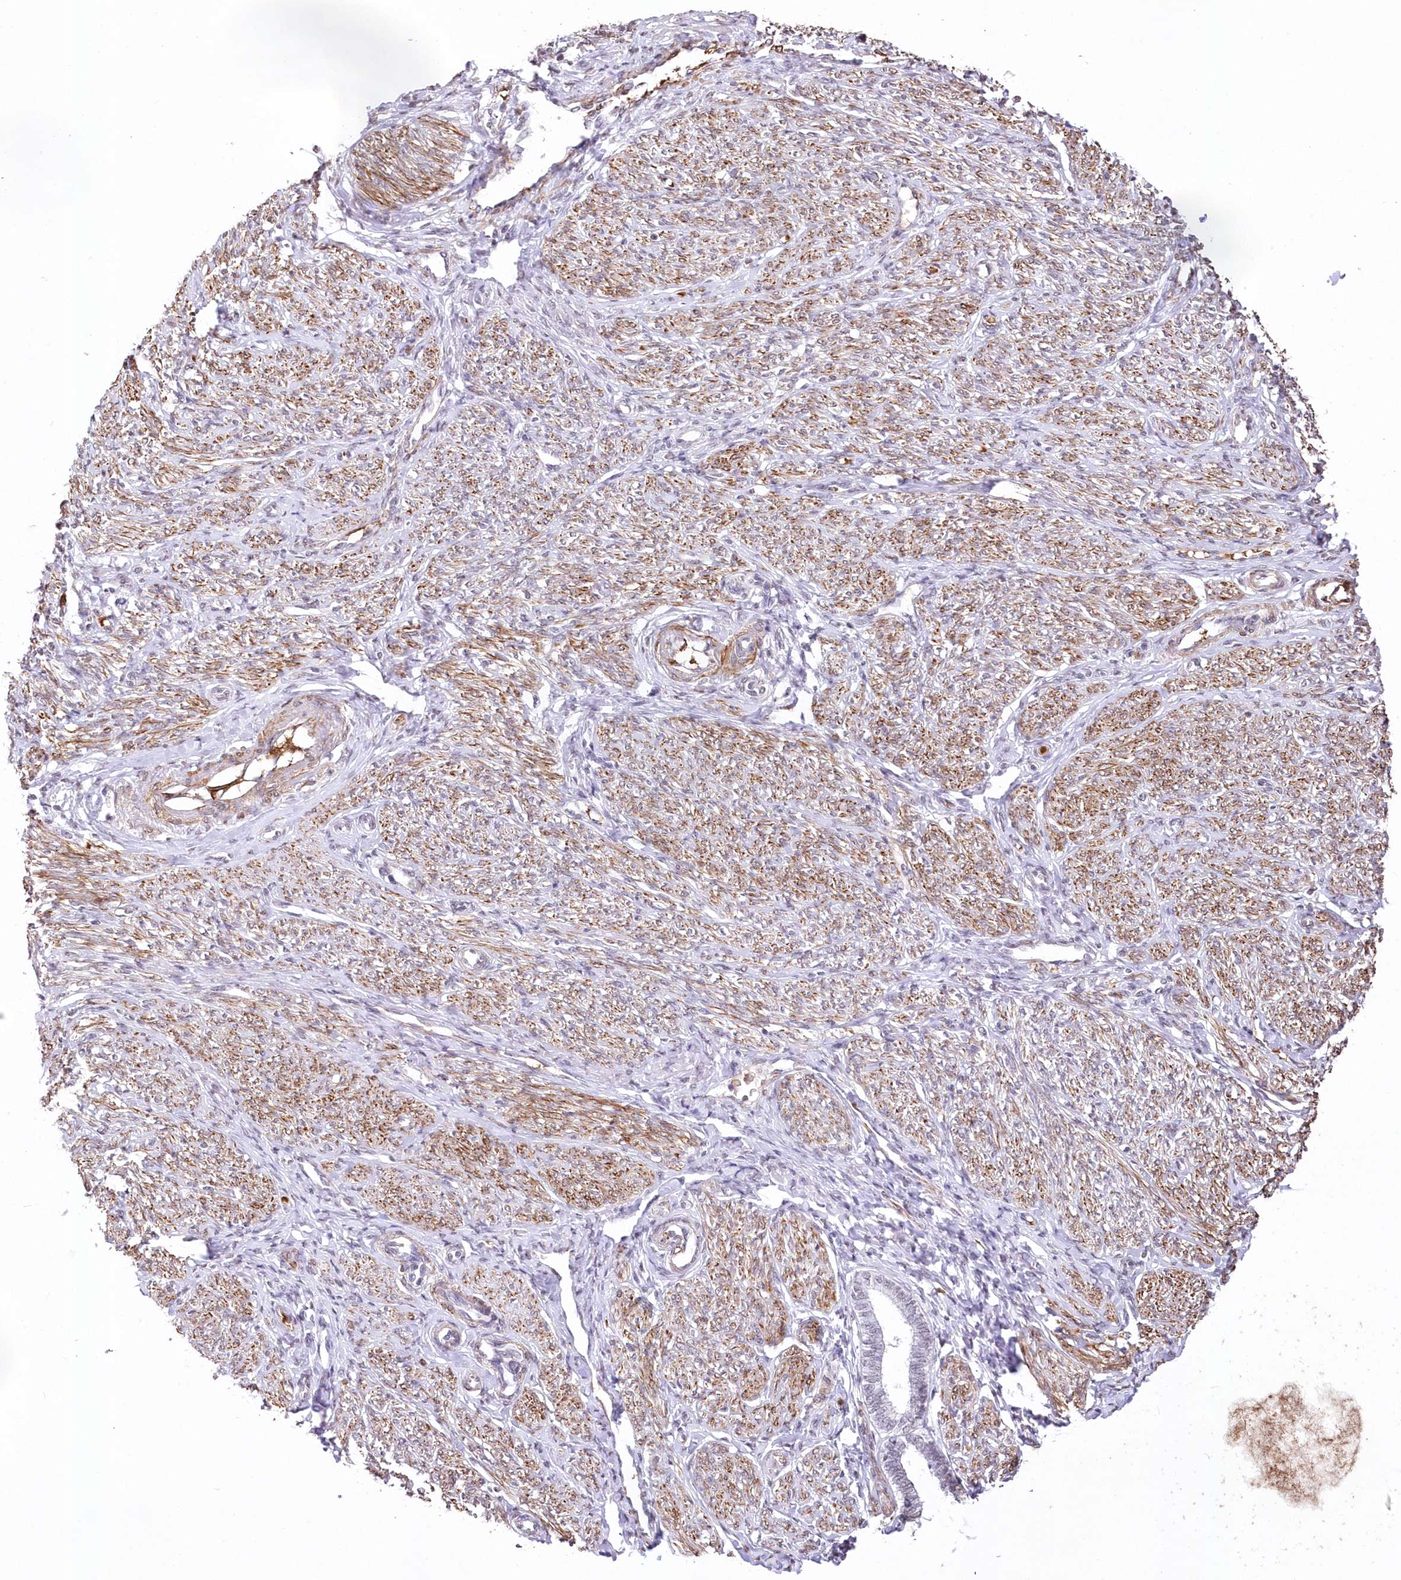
{"staining": {"intensity": "negative", "quantity": "none", "location": "none"}, "tissue": "endometrium", "cell_type": "Cells in endometrial stroma", "image_type": "normal", "snomed": [{"axis": "morphology", "description": "Normal tissue, NOS"}, {"axis": "topography", "description": "Endometrium"}], "caption": "There is no significant expression in cells in endometrial stroma of endometrium. The staining was performed using DAB to visualize the protein expression in brown, while the nuclei were stained in blue with hematoxylin (Magnification: 20x).", "gene": "ENSG00000275740", "patient": {"sex": "female", "age": 72}}